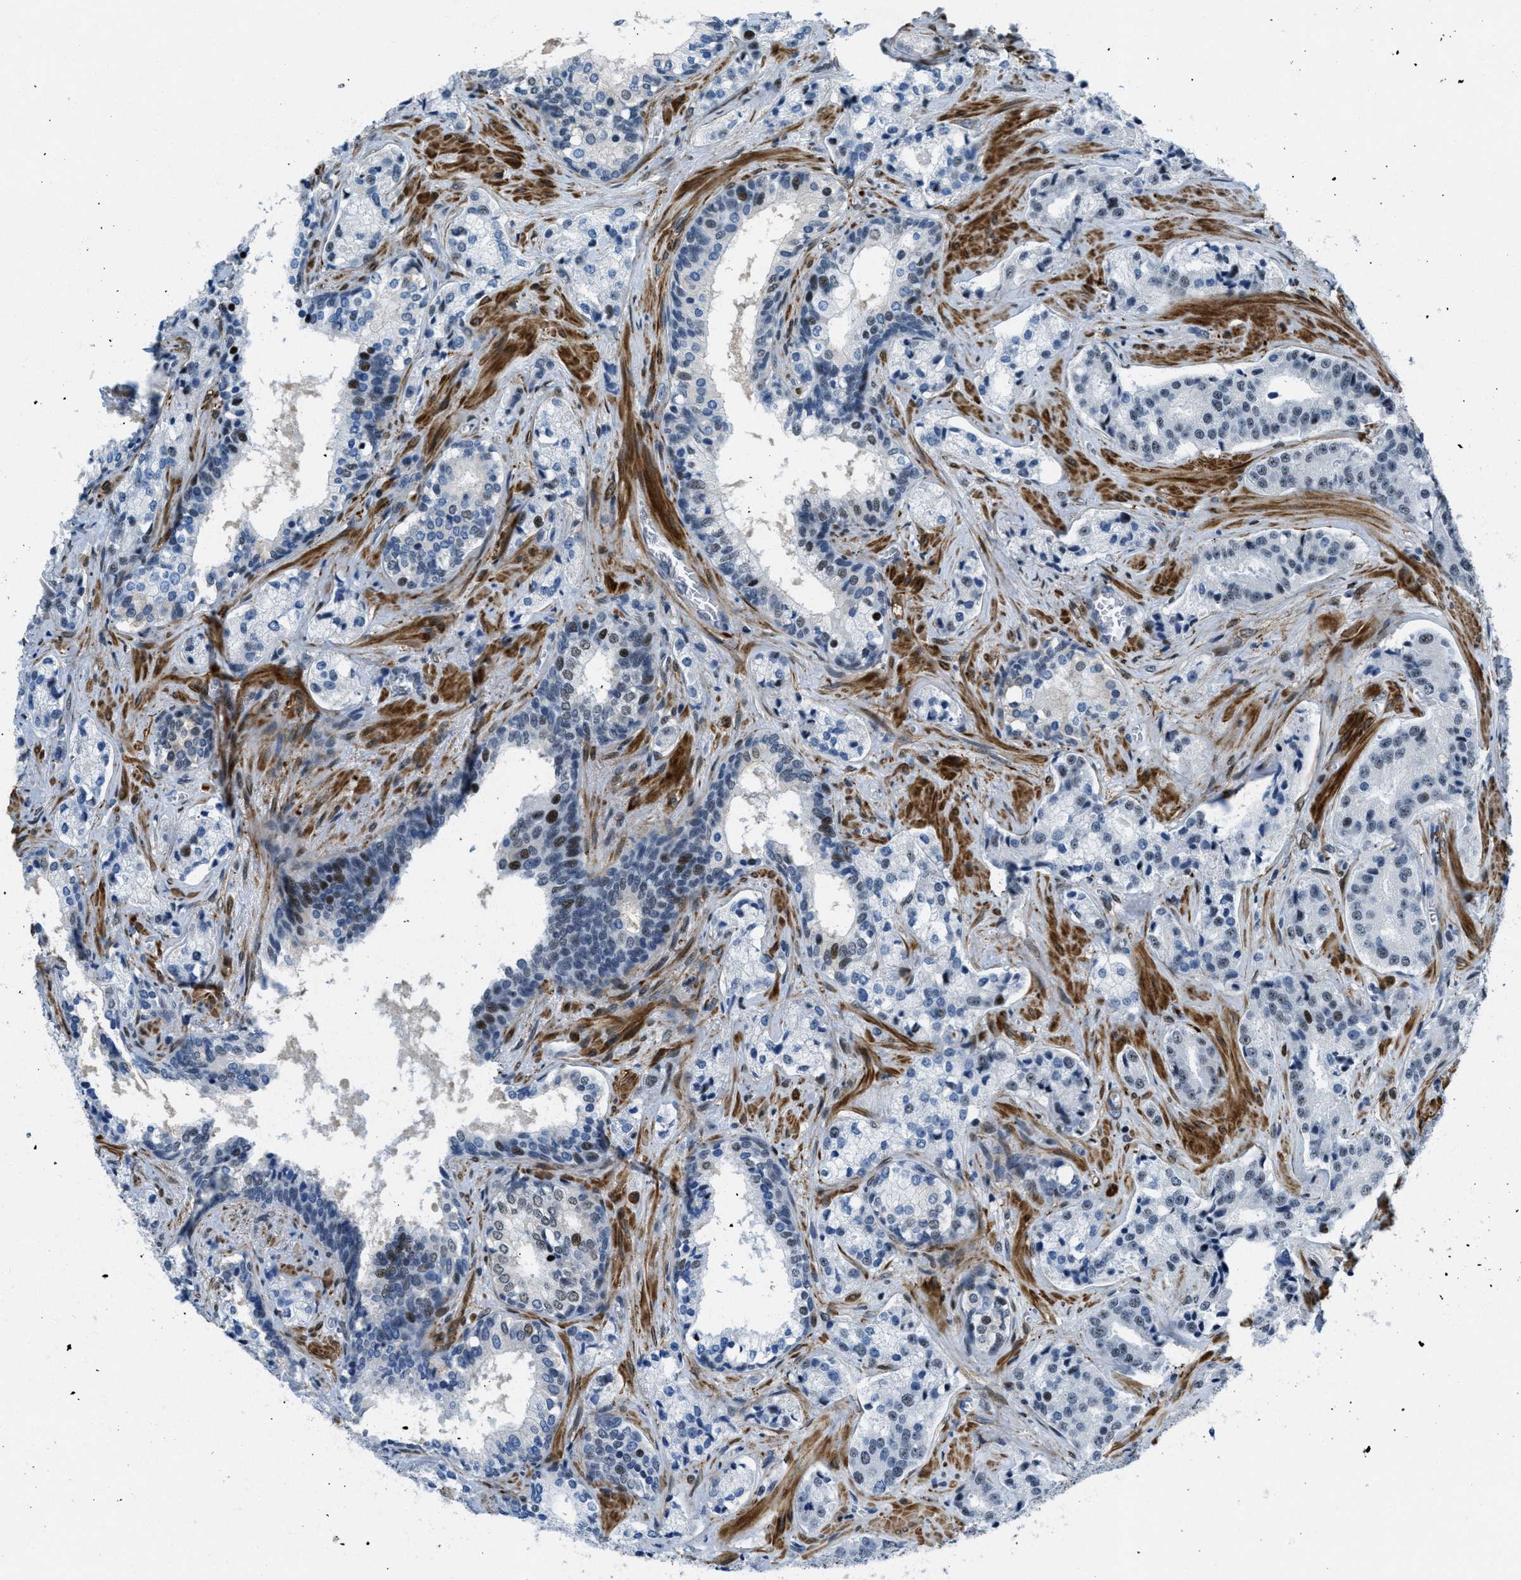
{"staining": {"intensity": "moderate", "quantity": "<25%", "location": "nuclear"}, "tissue": "prostate cancer", "cell_type": "Tumor cells", "image_type": "cancer", "snomed": [{"axis": "morphology", "description": "Adenocarcinoma, High grade"}, {"axis": "topography", "description": "Prostate"}], "caption": "IHC (DAB (3,3'-diaminobenzidine)) staining of human prostate cancer displays moderate nuclear protein positivity in approximately <25% of tumor cells. (brown staining indicates protein expression, while blue staining denotes nuclei).", "gene": "ZDHHC23", "patient": {"sex": "male", "age": 60}}